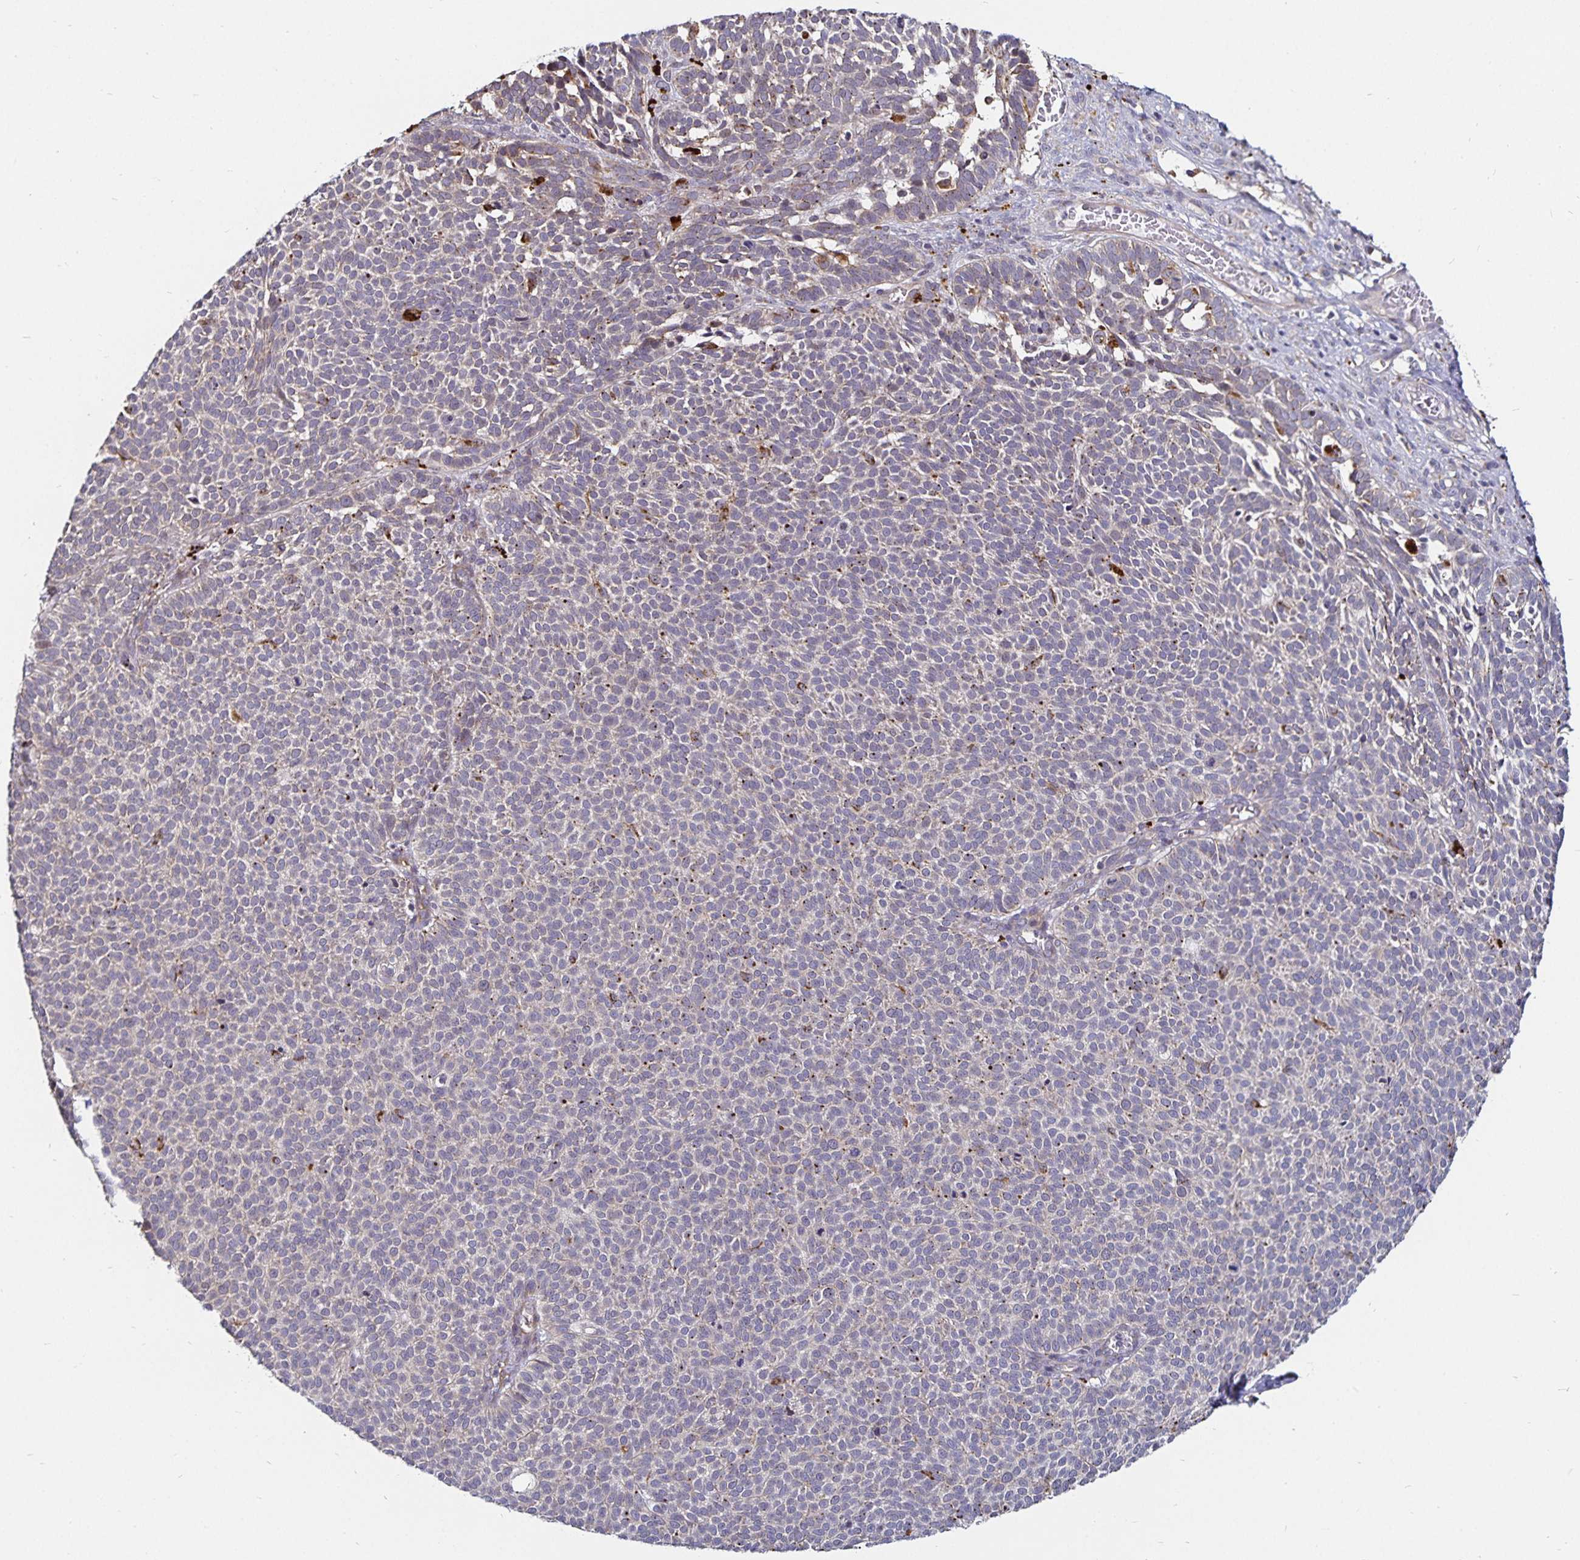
{"staining": {"intensity": "negative", "quantity": "none", "location": "none"}, "tissue": "skin cancer", "cell_type": "Tumor cells", "image_type": "cancer", "snomed": [{"axis": "morphology", "description": "Basal cell carcinoma"}, {"axis": "topography", "description": "Skin"}], "caption": "Immunohistochemistry histopathology image of neoplastic tissue: human skin cancer stained with DAB (3,3'-diaminobenzidine) demonstrates no significant protein expression in tumor cells.", "gene": "CYP27A1", "patient": {"sex": "male", "age": 63}}